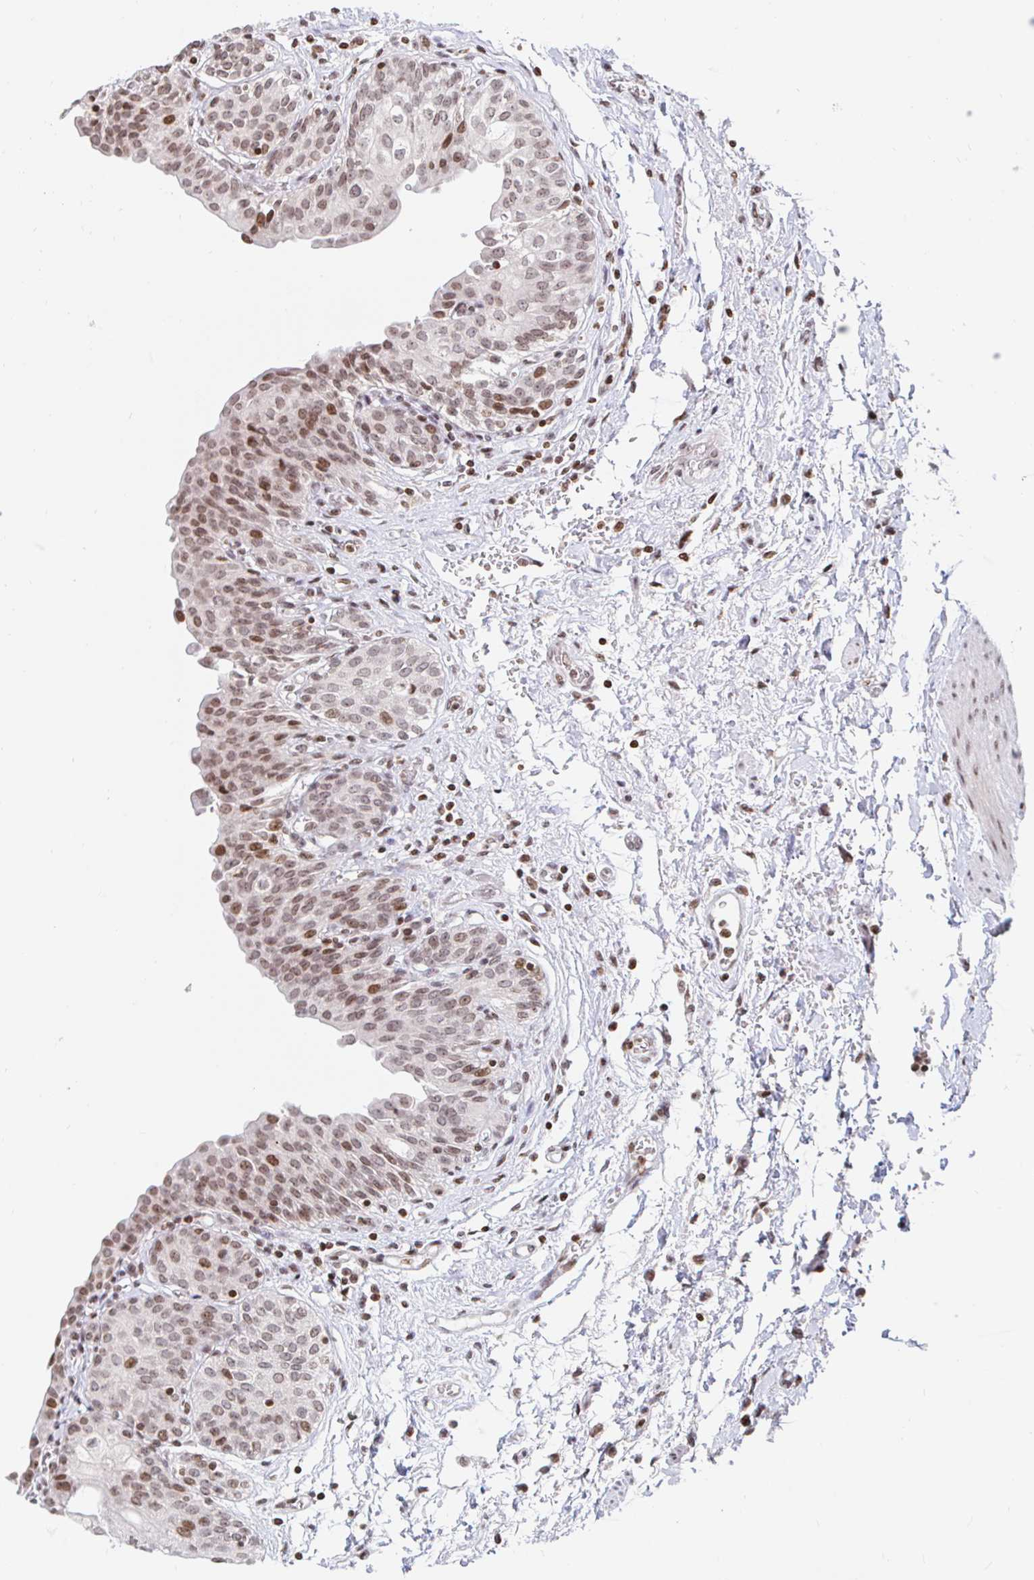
{"staining": {"intensity": "moderate", "quantity": ">75%", "location": "nuclear"}, "tissue": "urinary bladder", "cell_type": "Urothelial cells", "image_type": "normal", "snomed": [{"axis": "morphology", "description": "Normal tissue, NOS"}, {"axis": "topography", "description": "Urinary bladder"}], "caption": "This histopathology image displays normal urinary bladder stained with IHC to label a protein in brown. The nuclear of urothelial cells show moderate positivity for the protein. Nuclei are counter-stained blue.", "gene": "HOXC10", "patient": {"sex": "male", "age": 68}}